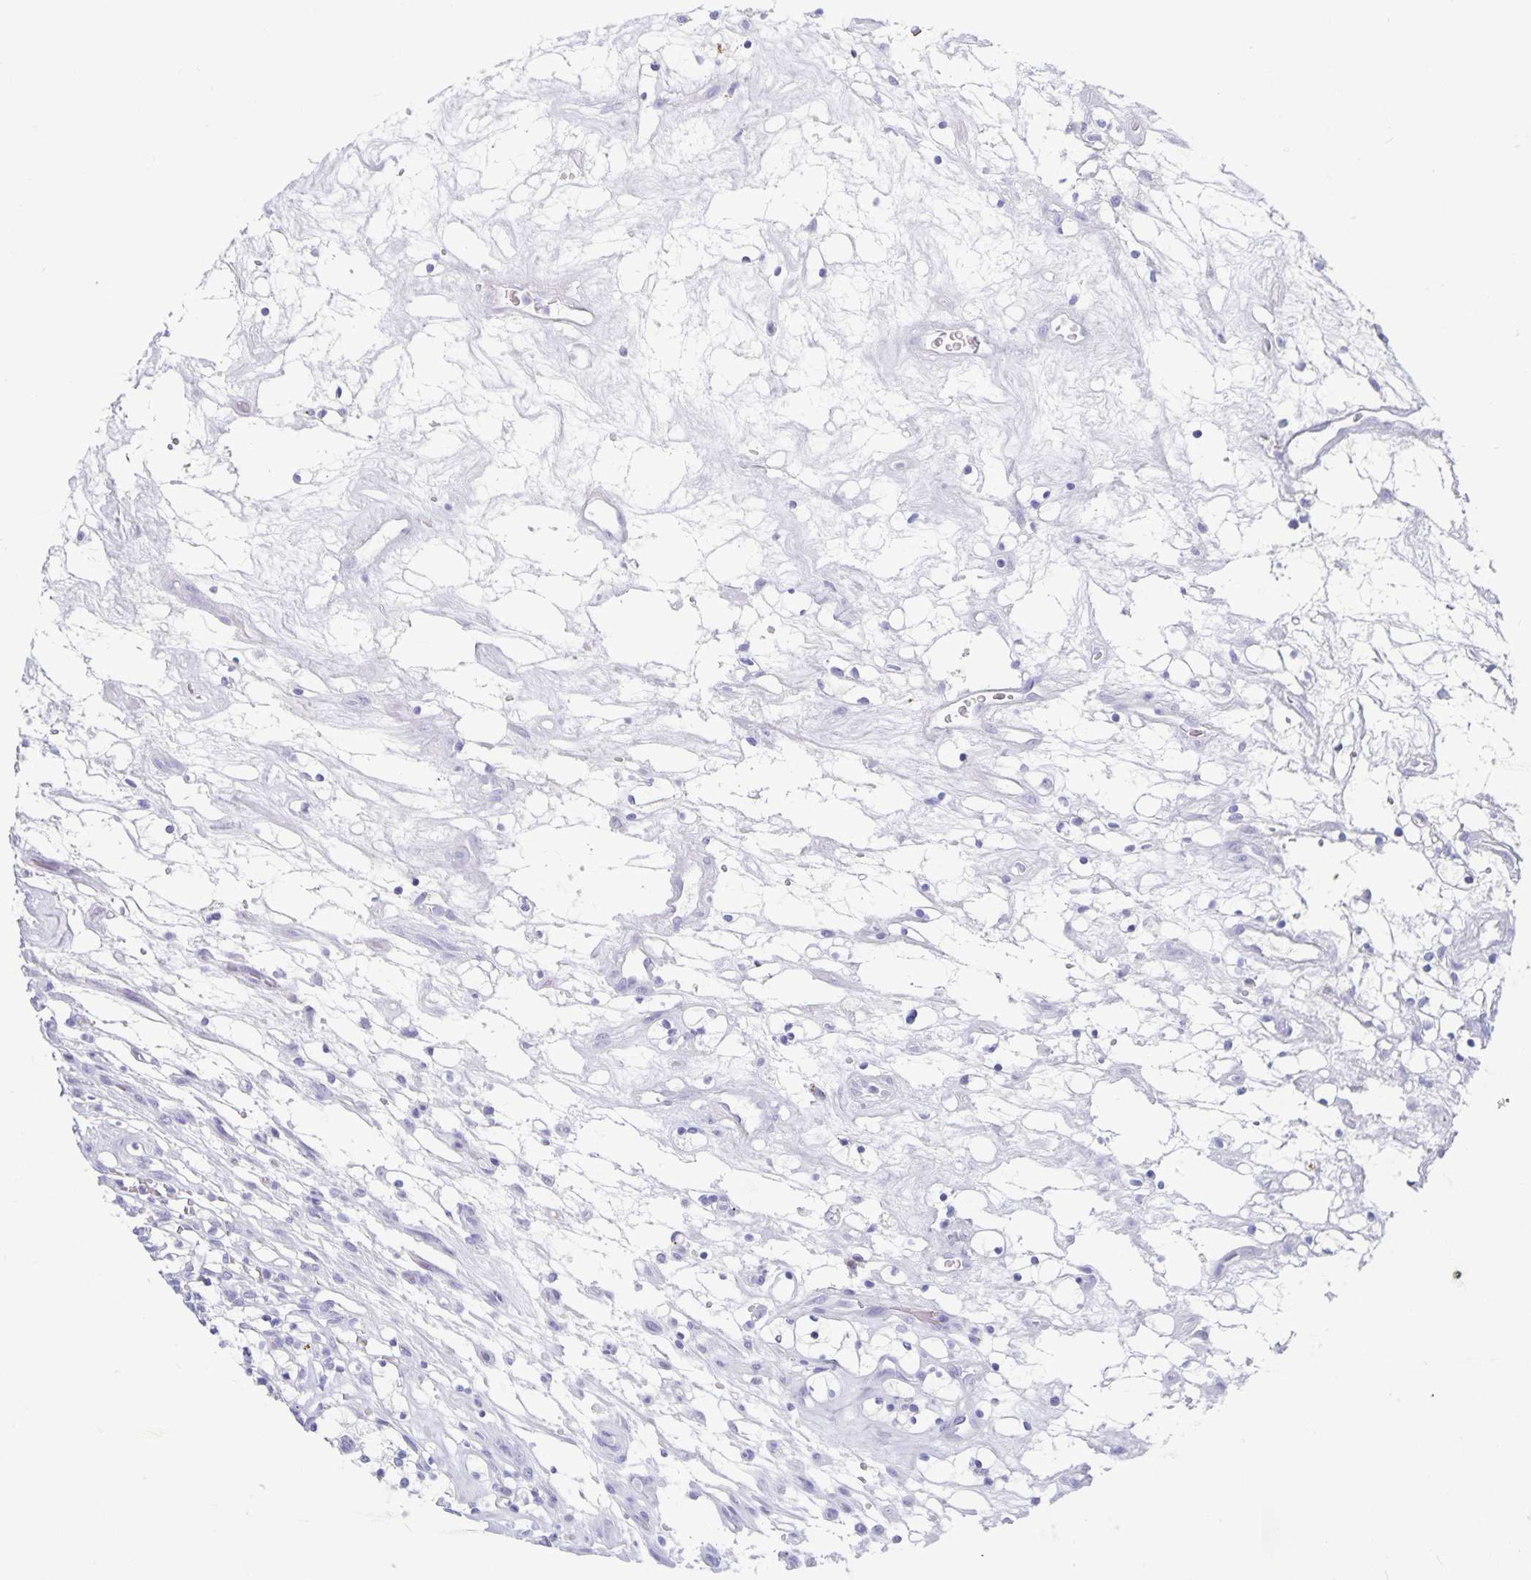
{"staining": {"intensity": "negative", "quantity": "none", "location": "none"}, "tissue": "renal cancer", "cell_type": "Tumor cells", "image_type": "cancer", "snomed": [{"axis": "morphology", "description": "Adenocarcinoma, NOS"}, {"axis": "topography", "description": "Kidney"}], "caption": "Micrograph shows no significant protein expression in tumor cells of renal cancer (adenocarcinoma).", "gene": "BPIFA3", "patient": {"sex": "female", "age": 69}}